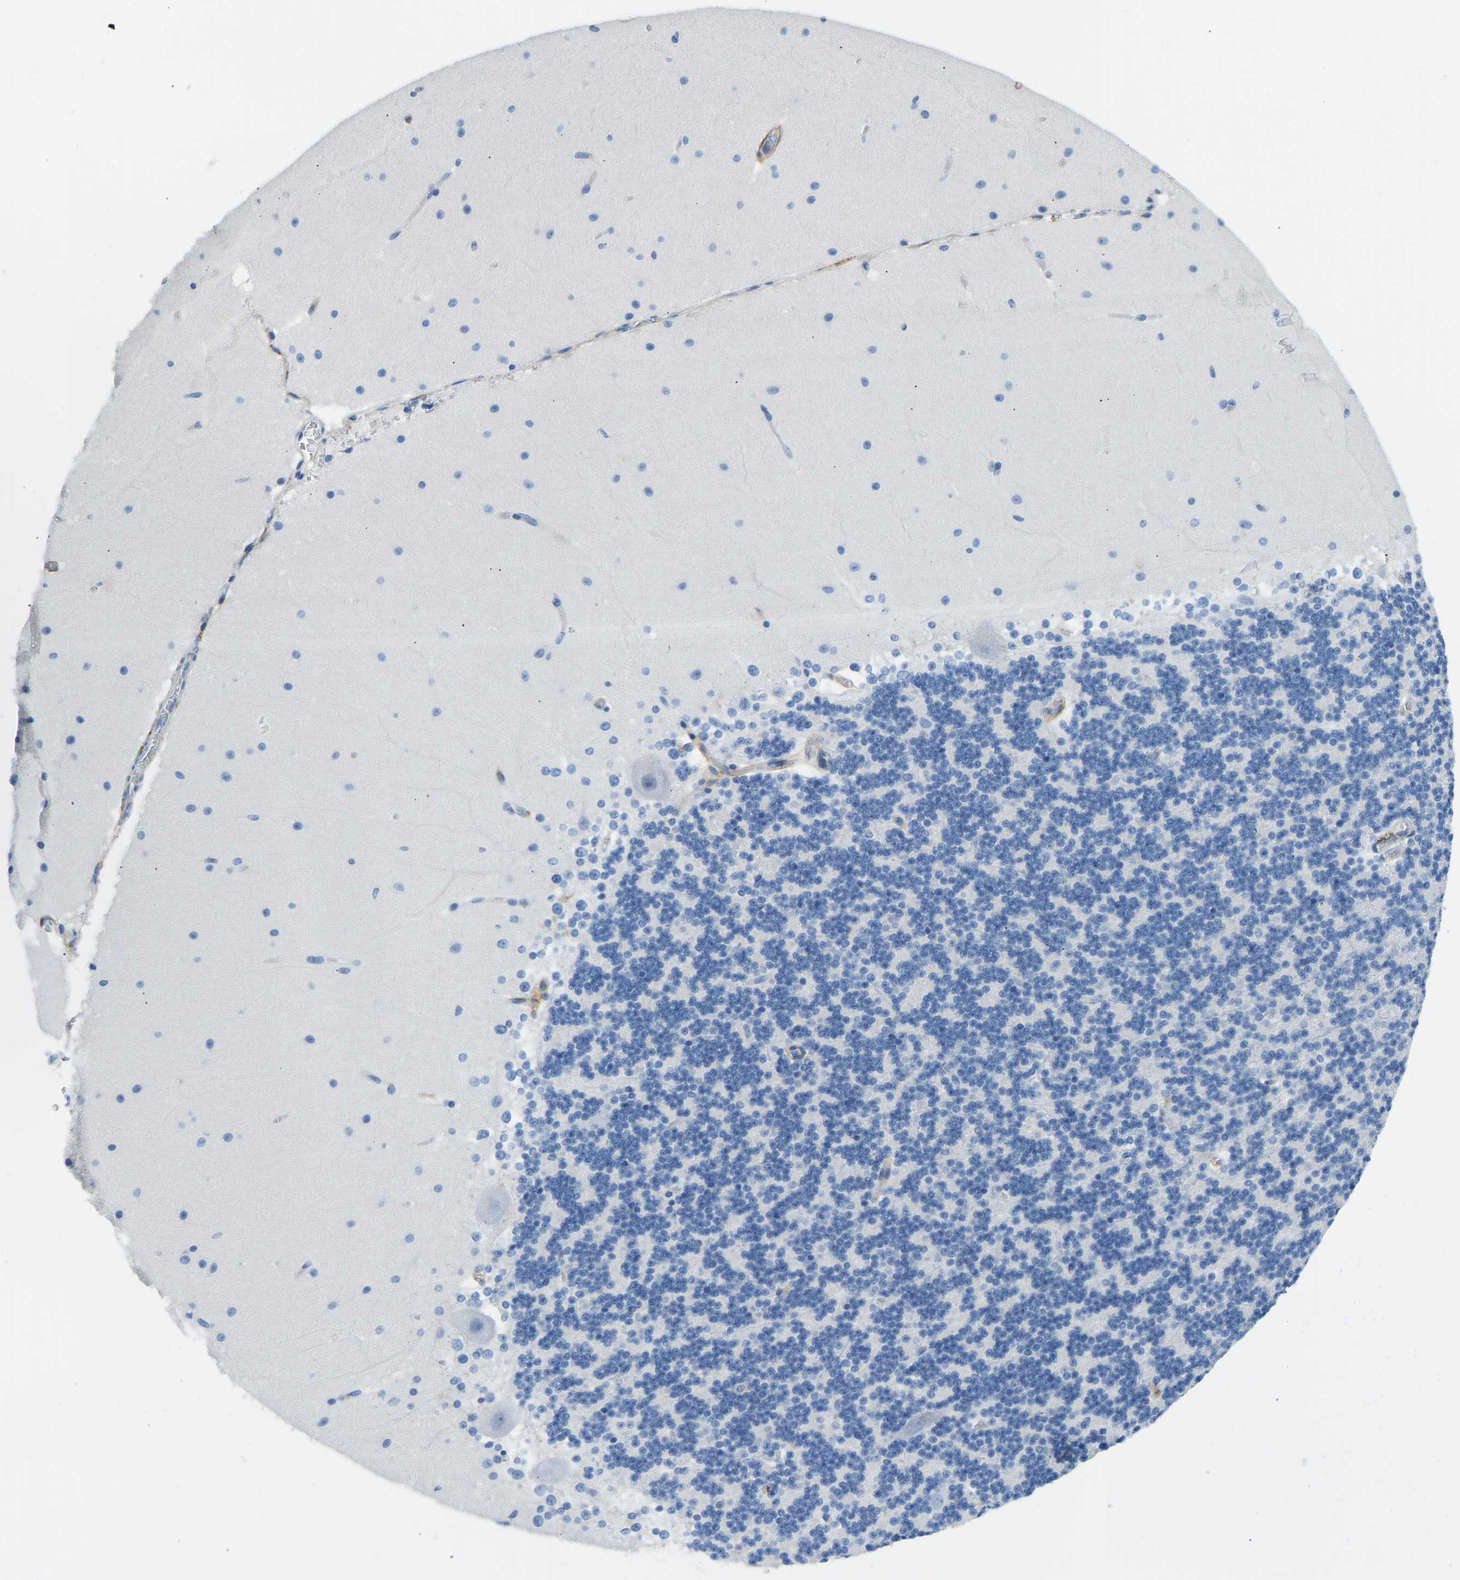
{"staining": {"intensity": "negative", "quantity": "none", "location": "none"}, "tissue": "cerebellum", "cell_type": "Cells in granular layer", "image_type": "normal", "snomed": [{"axis": "morphology", "description": "Normal tissue, NOS"}, {"axis": "topography", "description": "Cerebellum"}], "caption": "Cells in granular layer are negative for brown protein staining in unremarkable cerebellum. The staining is performed using DAB brown chromogen with nuclei counter-stained in using hematoxylin.", "gene": "COL15A1", "patient": {"sex": "female", "age": 19}}